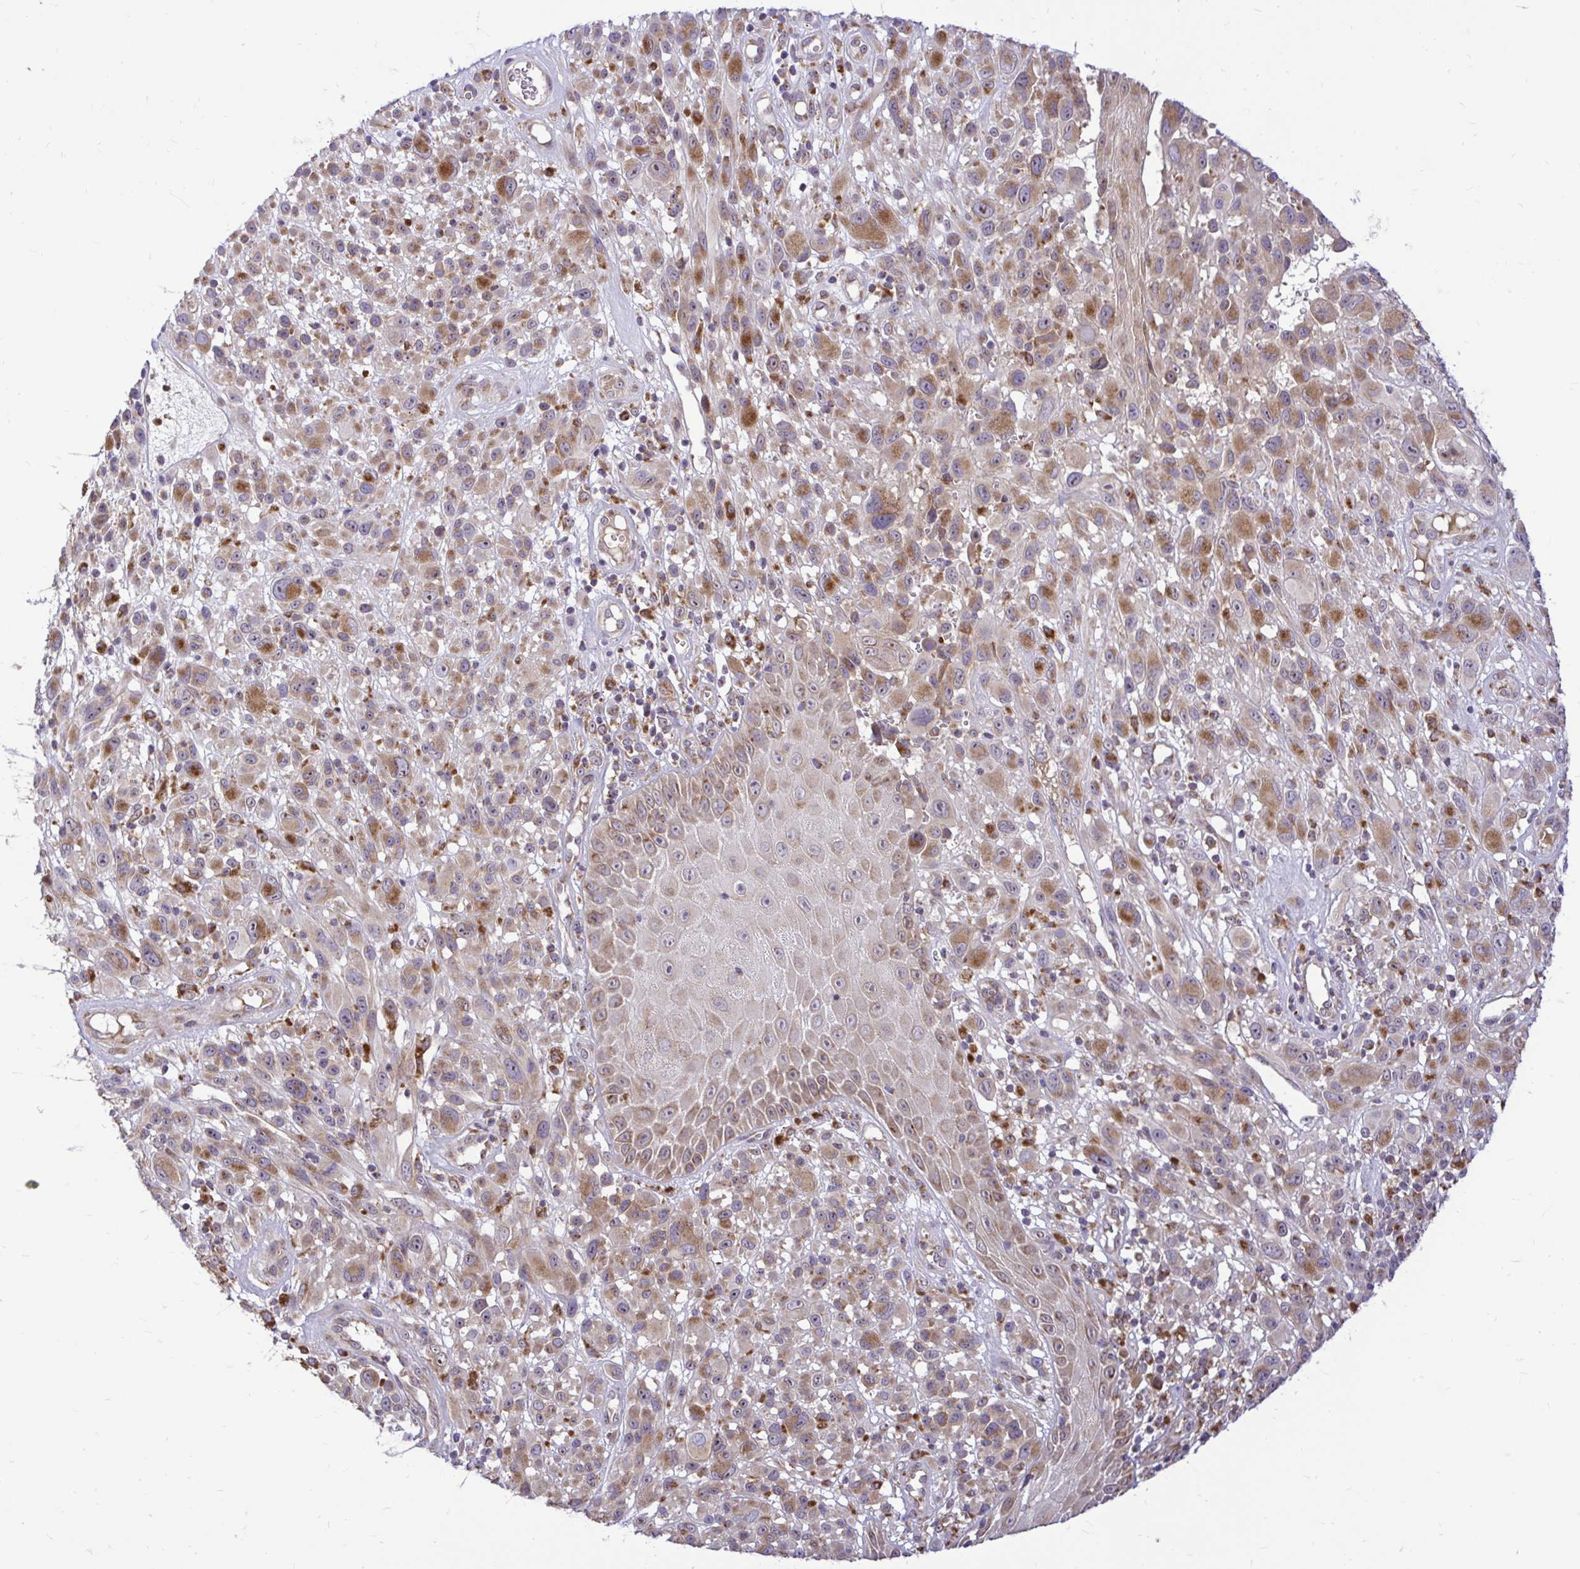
{"staining": {"intensity": "moderate", "quantity": ">75%", "location": "cytoplasmic/membranous"}, "tissue": "melanoma", "cell_type": "Tumor cells", "image_type": "cancer", "snomed": [{"axis": "morphology", "description": "Malignant melanoma, NOS"}, {"axis": "topography", "description": "Skin"}], "caption": "Brown immunohistochemical staining in human melanoma shows moderate cytoplasmic/membranous positivity in about >75% of tumor cells.", "gene": "VTI1B", "patient": {"sex": "male", "age": 68}}